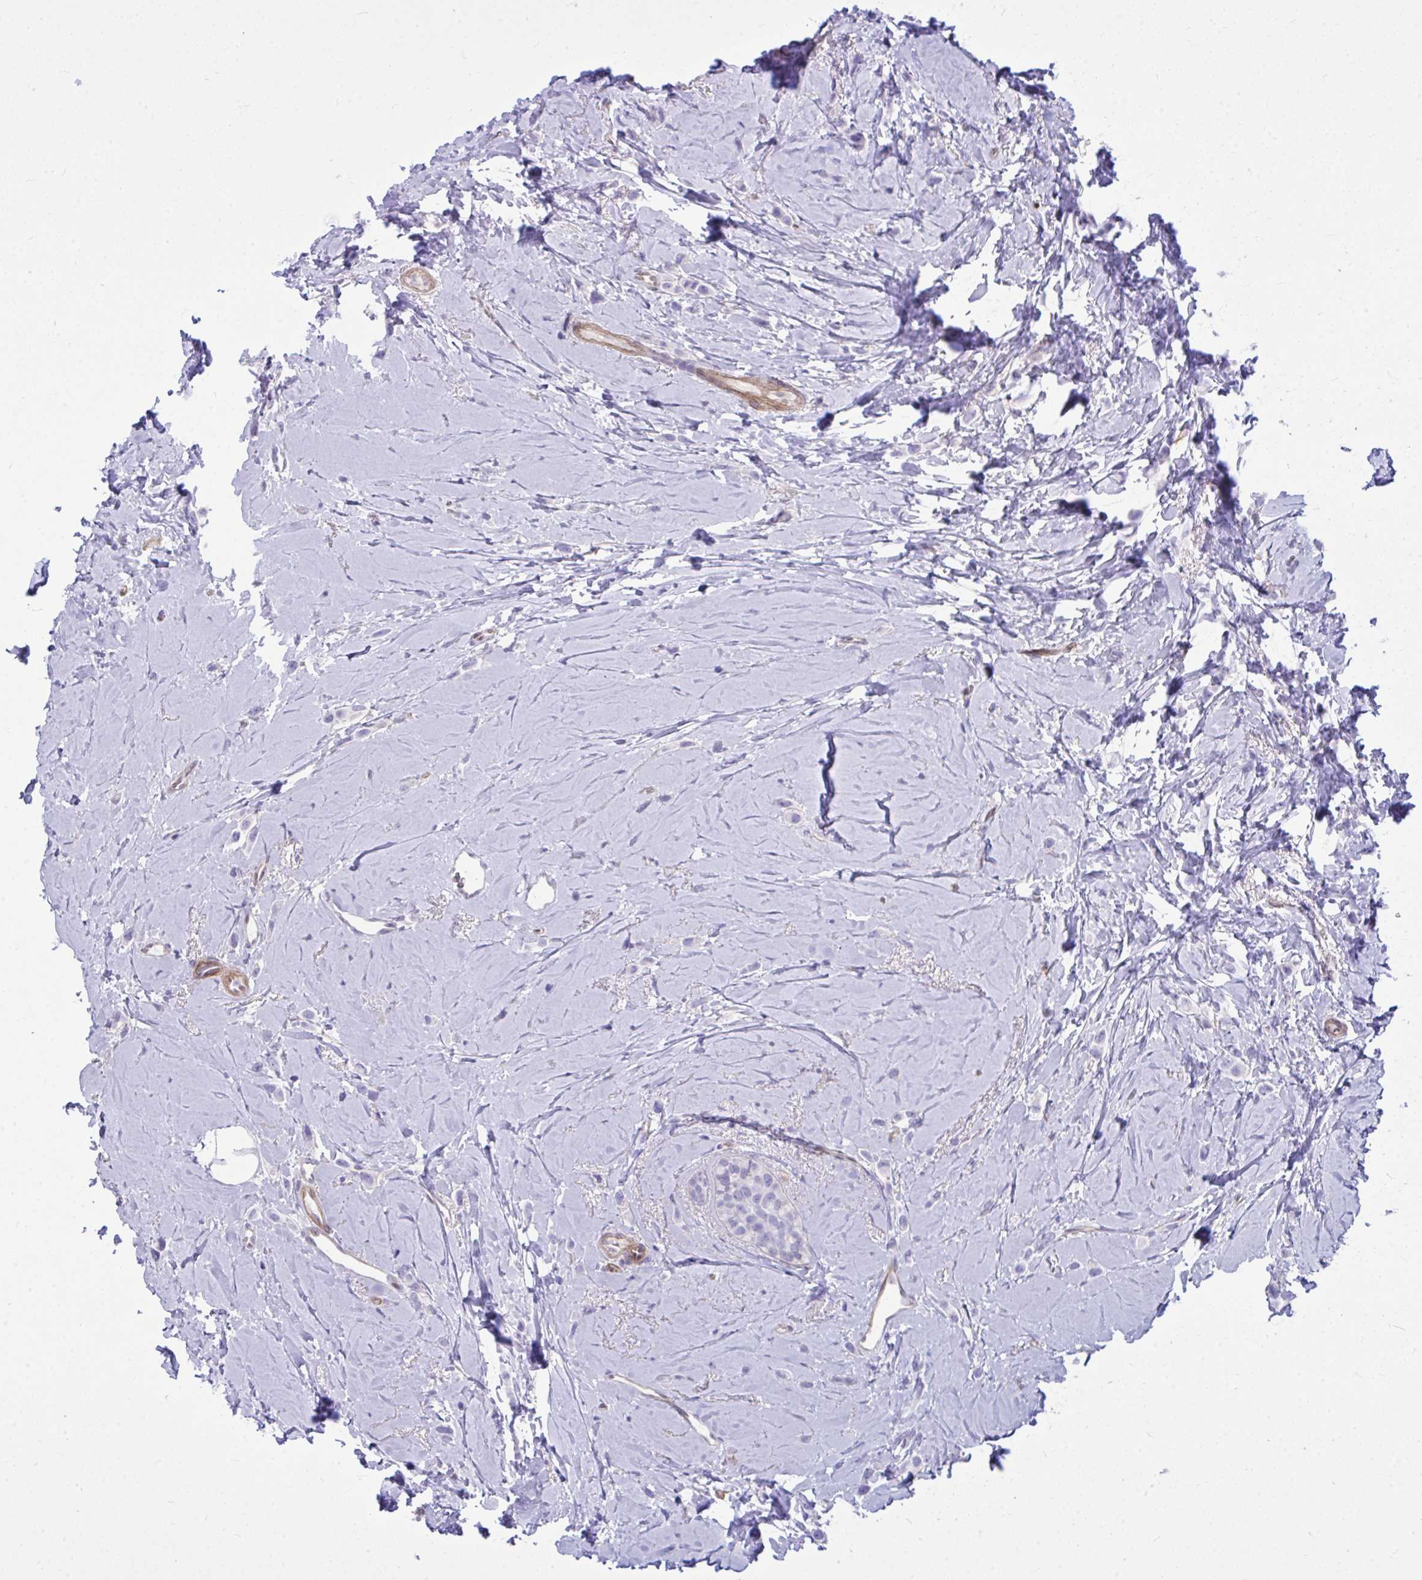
{"staining": {"intensity": "negative", "quantity": "none", "location": "none"}, "tissue": "breast cancer", "cell_type": "Tumor cells", "image_type": "cancer", "snomed": [{"axis": "morphology", "description": "Lobular carcinoma"}, {"axis": "topography", "description": "Breast"}], "caption": "Immunohistochemistry image of breast cancer stained for a protein (brown), which demonstrates no staining in tumor cells.", "gene": "LIMS2", "patient": {"sex": "female", "age": 66}}